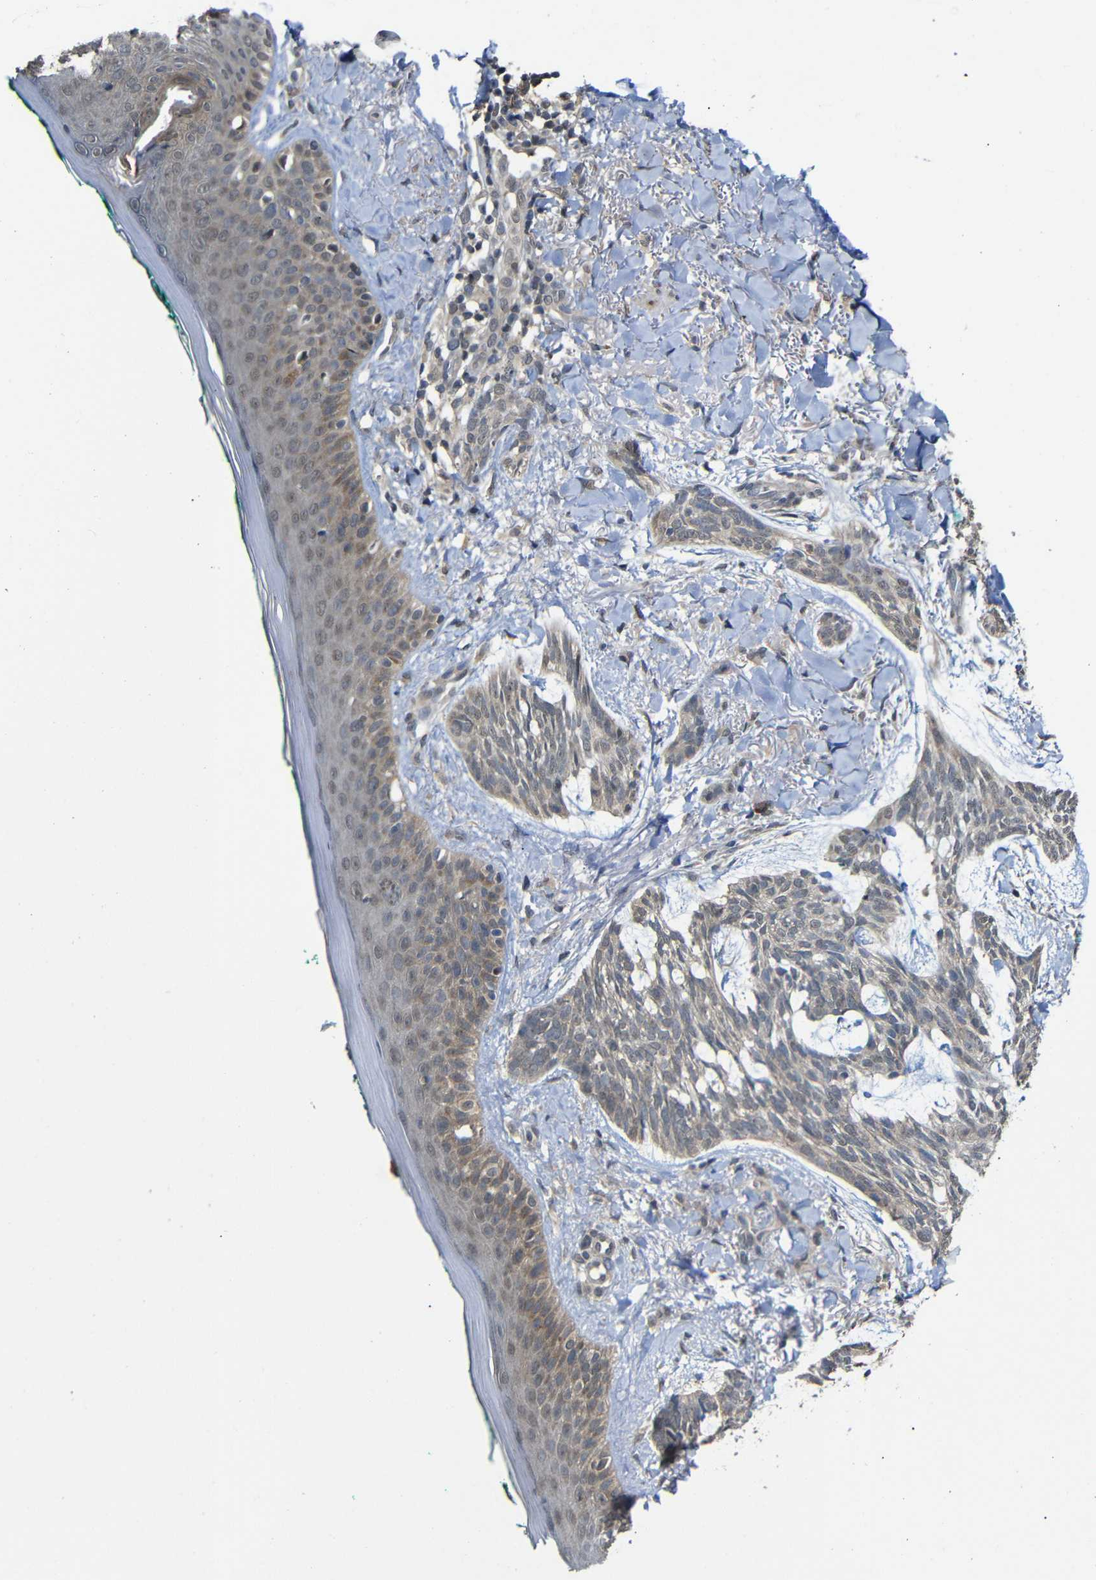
{"staining": {"intensity": "weak", "quantity": ">75%", "location": "cytoplasmic/membranous"}, "tissue": "skin cancer", "cell_type": "Tumor cells", "image_type": "cancer", "snomed": [{"axis": "morphology", "description": "Basal cell carcinoma"}, {"axis": "topography", "description": "Skin"}], "caption": "Immunohistochemical staining of basal cell carcinoma (skin) reveals weak cytoplasmic/membranous protein staining in approximately >75% of tumor cells.", "gene": "ATG12", "patient": {"sex": "male", "age": 43}}